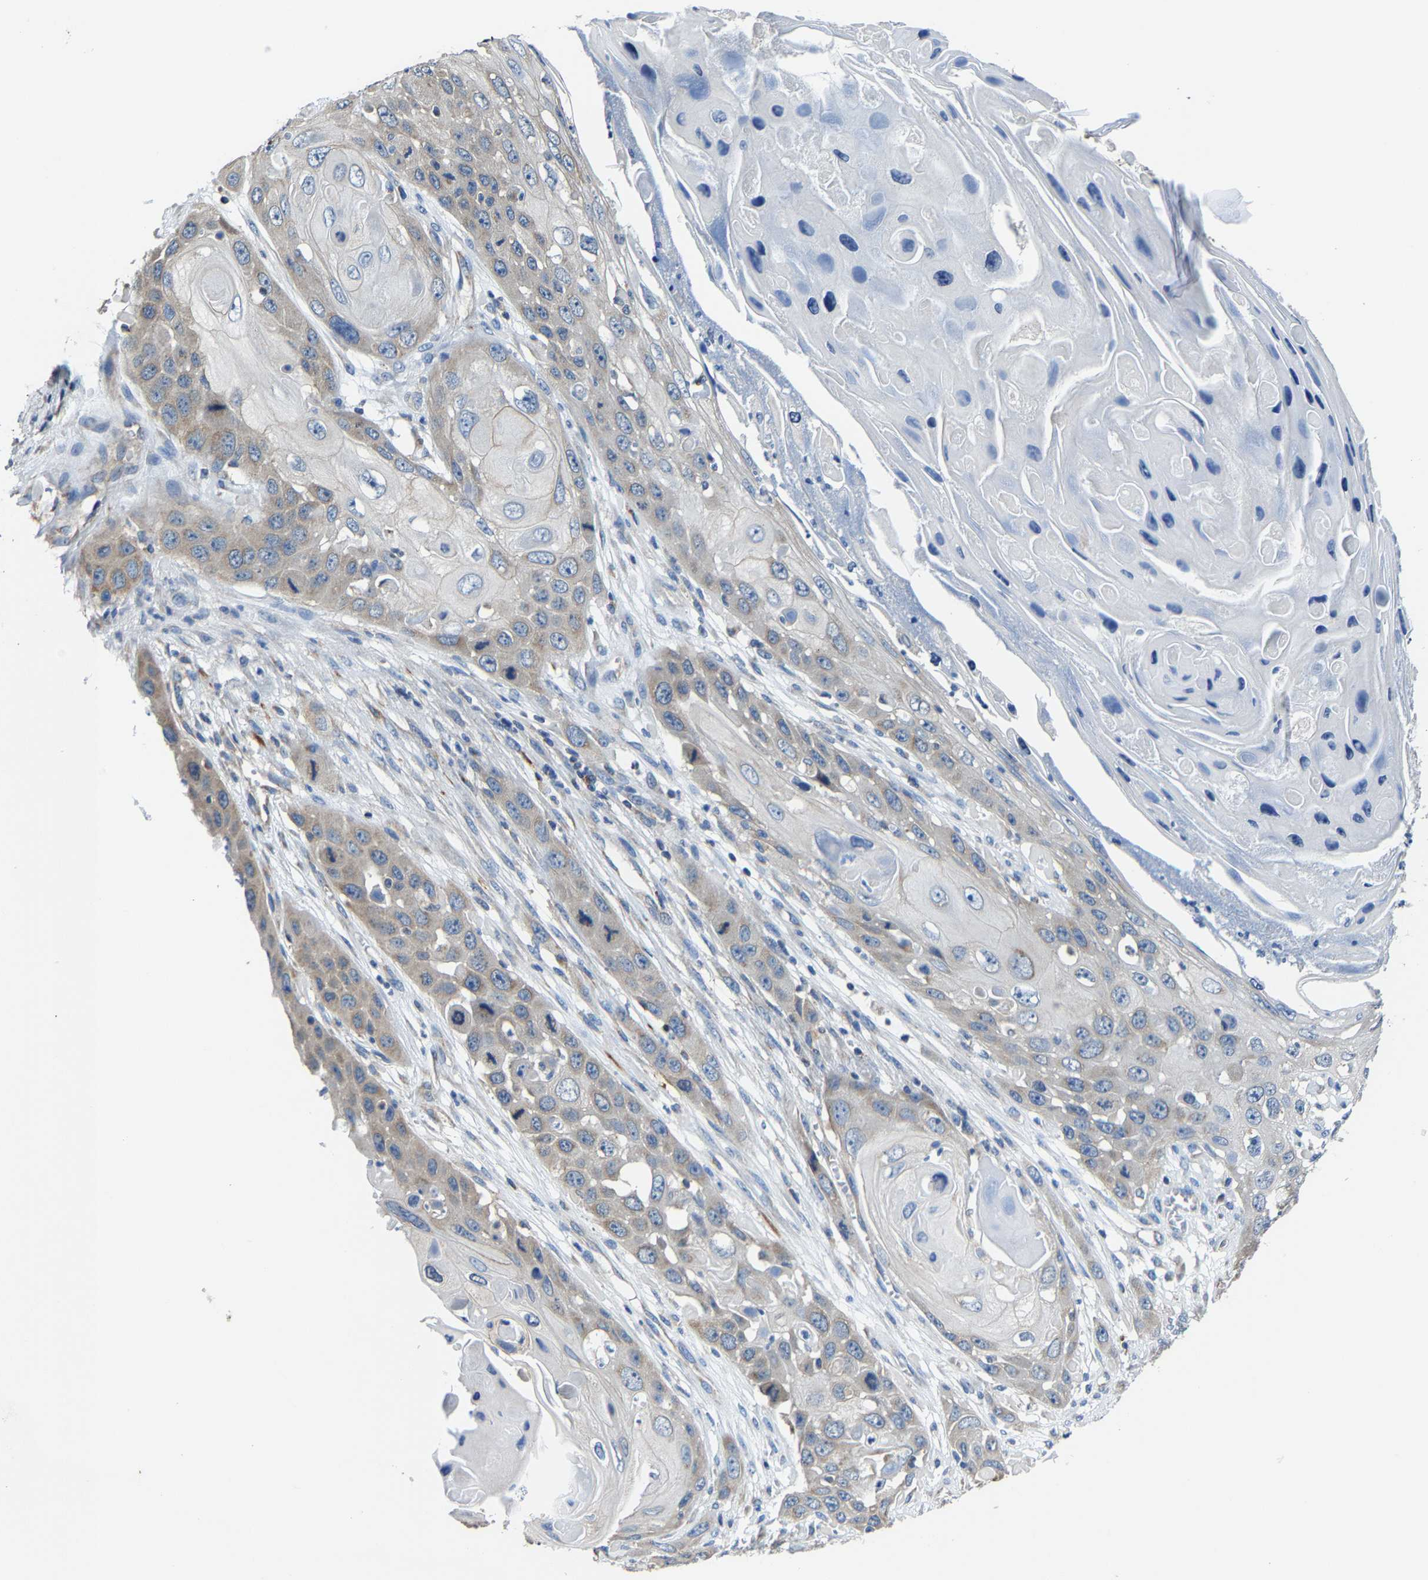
{"staining": {"intensity": "weak", "quantity": "25%-75%", "location": "cytoplasmic/membranous"}, "tissue": "skin cancer", "cell_type": "Tumor cells", "image_type": "cancer", "snomed": [{"axis": "morphology", "description": "Squamous cell carcinoma, NOS"}, {"axis": "topography", "description": "Skin"}], "caption": "This is an image of IHC staining of skin cancer (squamous cell carcinoma), which shows weak expression in the cytoplasmic/membranous of tumor cells.", "gene": "AGK", "patient": {"sex": "male", "age": 55}}